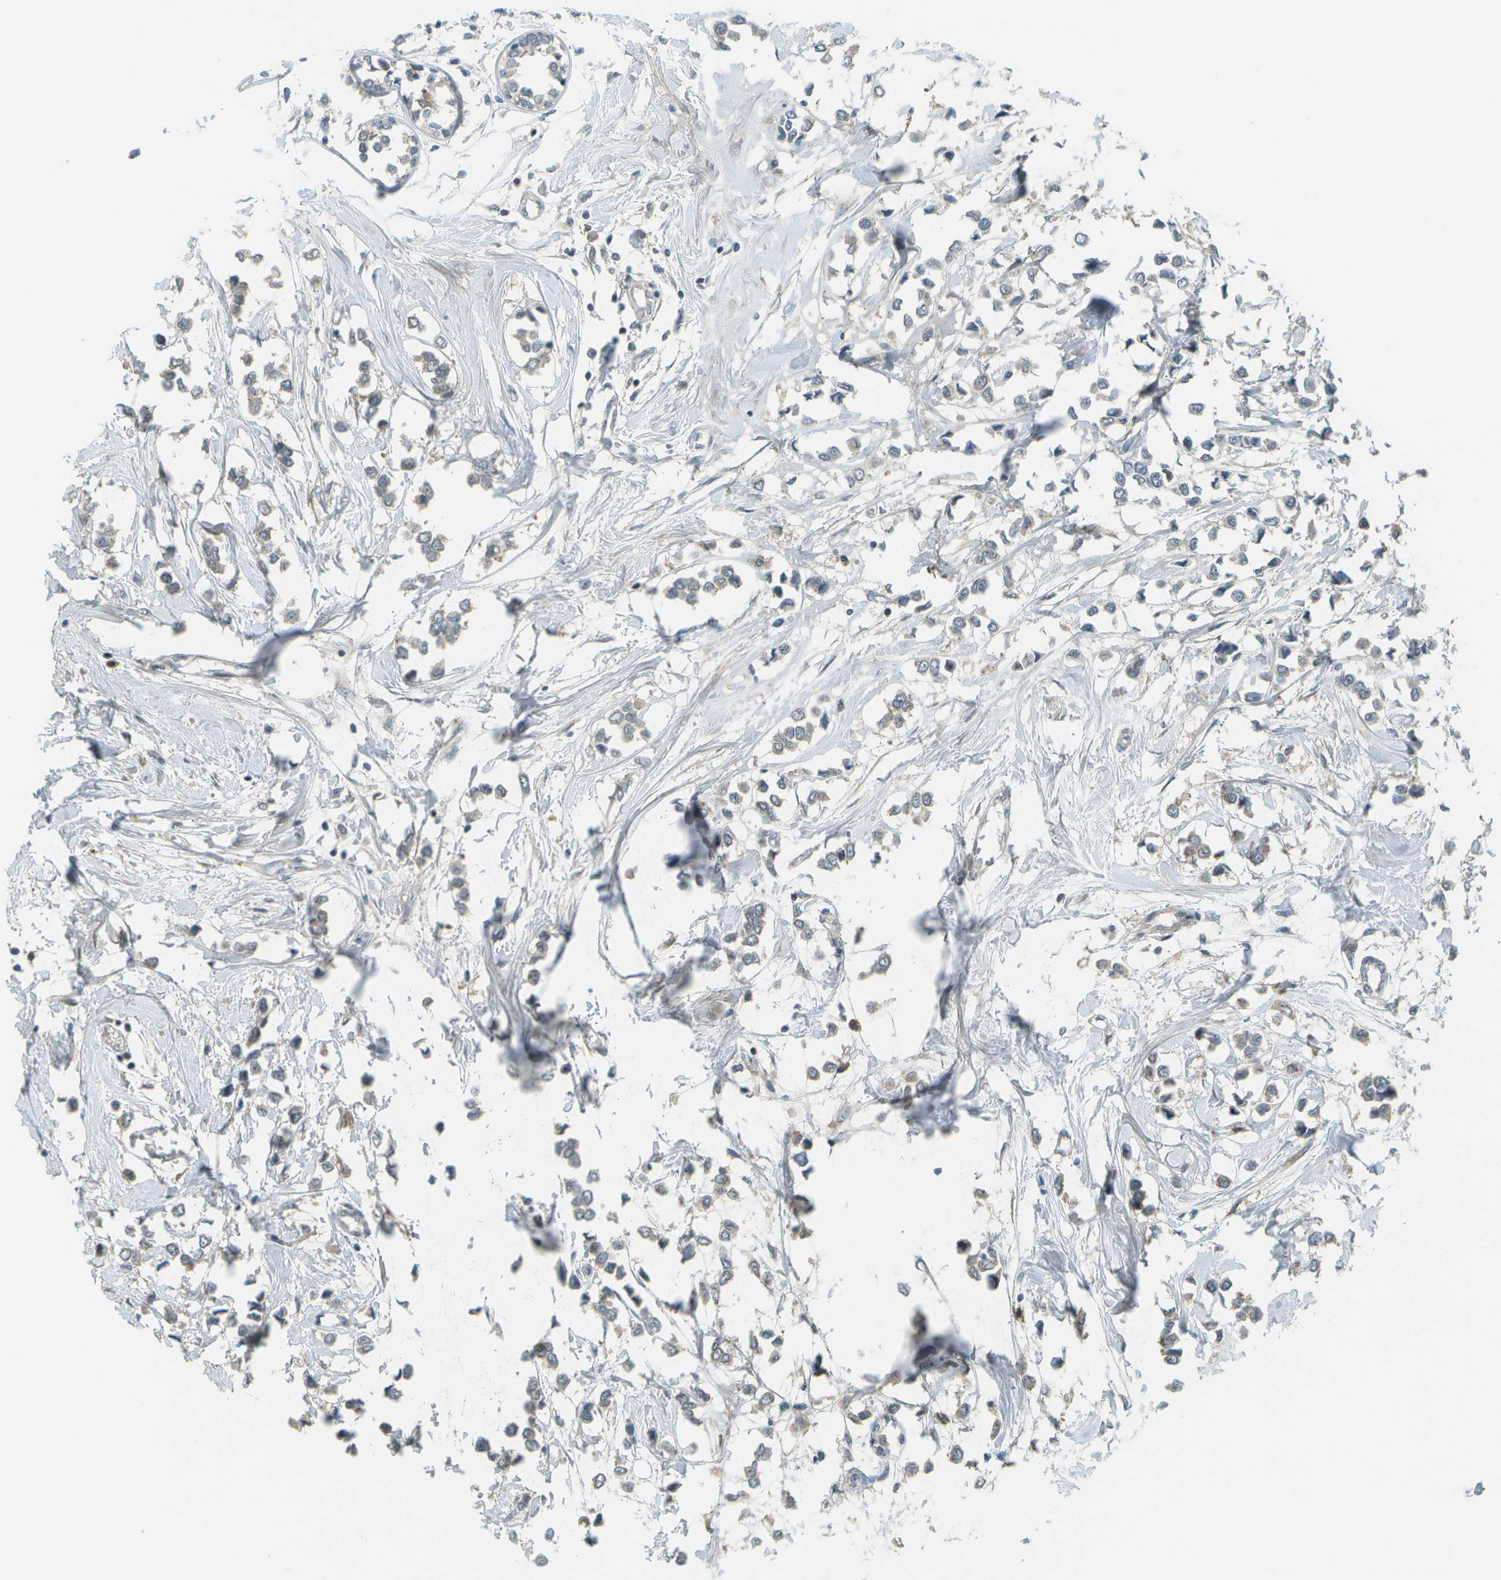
{"staining": {"intensity": "weak", "quantity": "<25%", "location": "cytoplasmic/membranous"}, "tissue": "breast cancer", "cell_type": "Tumor cells", "image_type": "cancer", "snomed": [{"axis": "morphology", "description": "Lobular carcinoma"}, {"axis": "topography", "description": "Breast"}], "caption": "This is a histopathology image of IHC staining of breast cancer, which shows no staining in tumor cells.", "gene": "WNK2", "patient": {"sex": "female", "age": 51}}